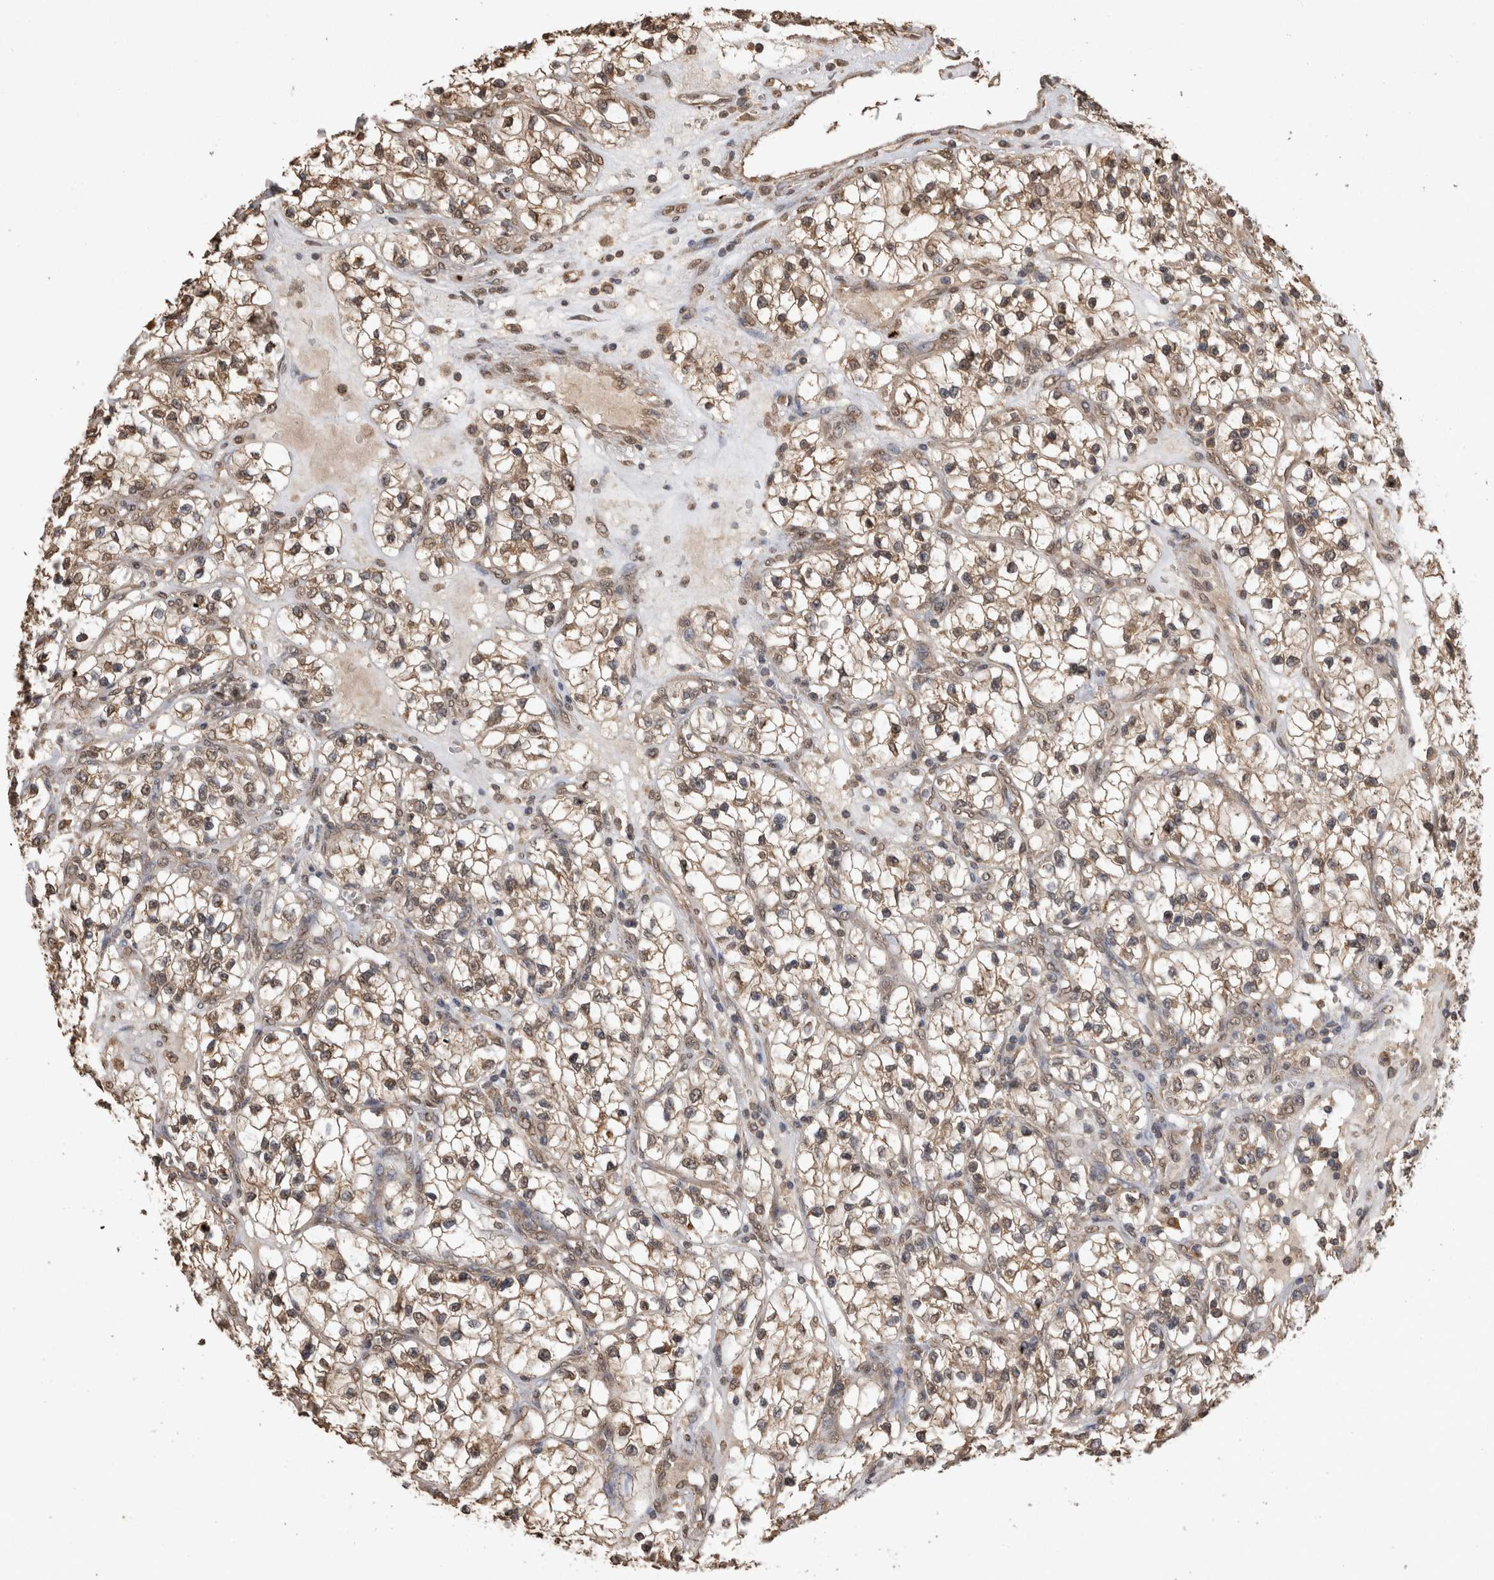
{"staining": {"intensity": "moderate", "quantity": ">75%", "location": "cytoplasmic/membranous,nuclear"}, "tissue": "renal cancer", "cell_type": "Tumor cells", "image_type": "cancer", "snomed": [{"axis": "morphology", "description": "Adenocarcinoma, NOS"}, {"axis": "topography", "description": "Kidney"}], "caption": "A brown stain highlights moderate cytoplasmic/membranous and nuclear expression of a protein in human renal cancer (adenocarcinoma) tumor cells. (Brightfield microscopy of DAB IHC at high magnification).", "gene": "SOCS5", "patient": {"sex": "female", "age": 57}}